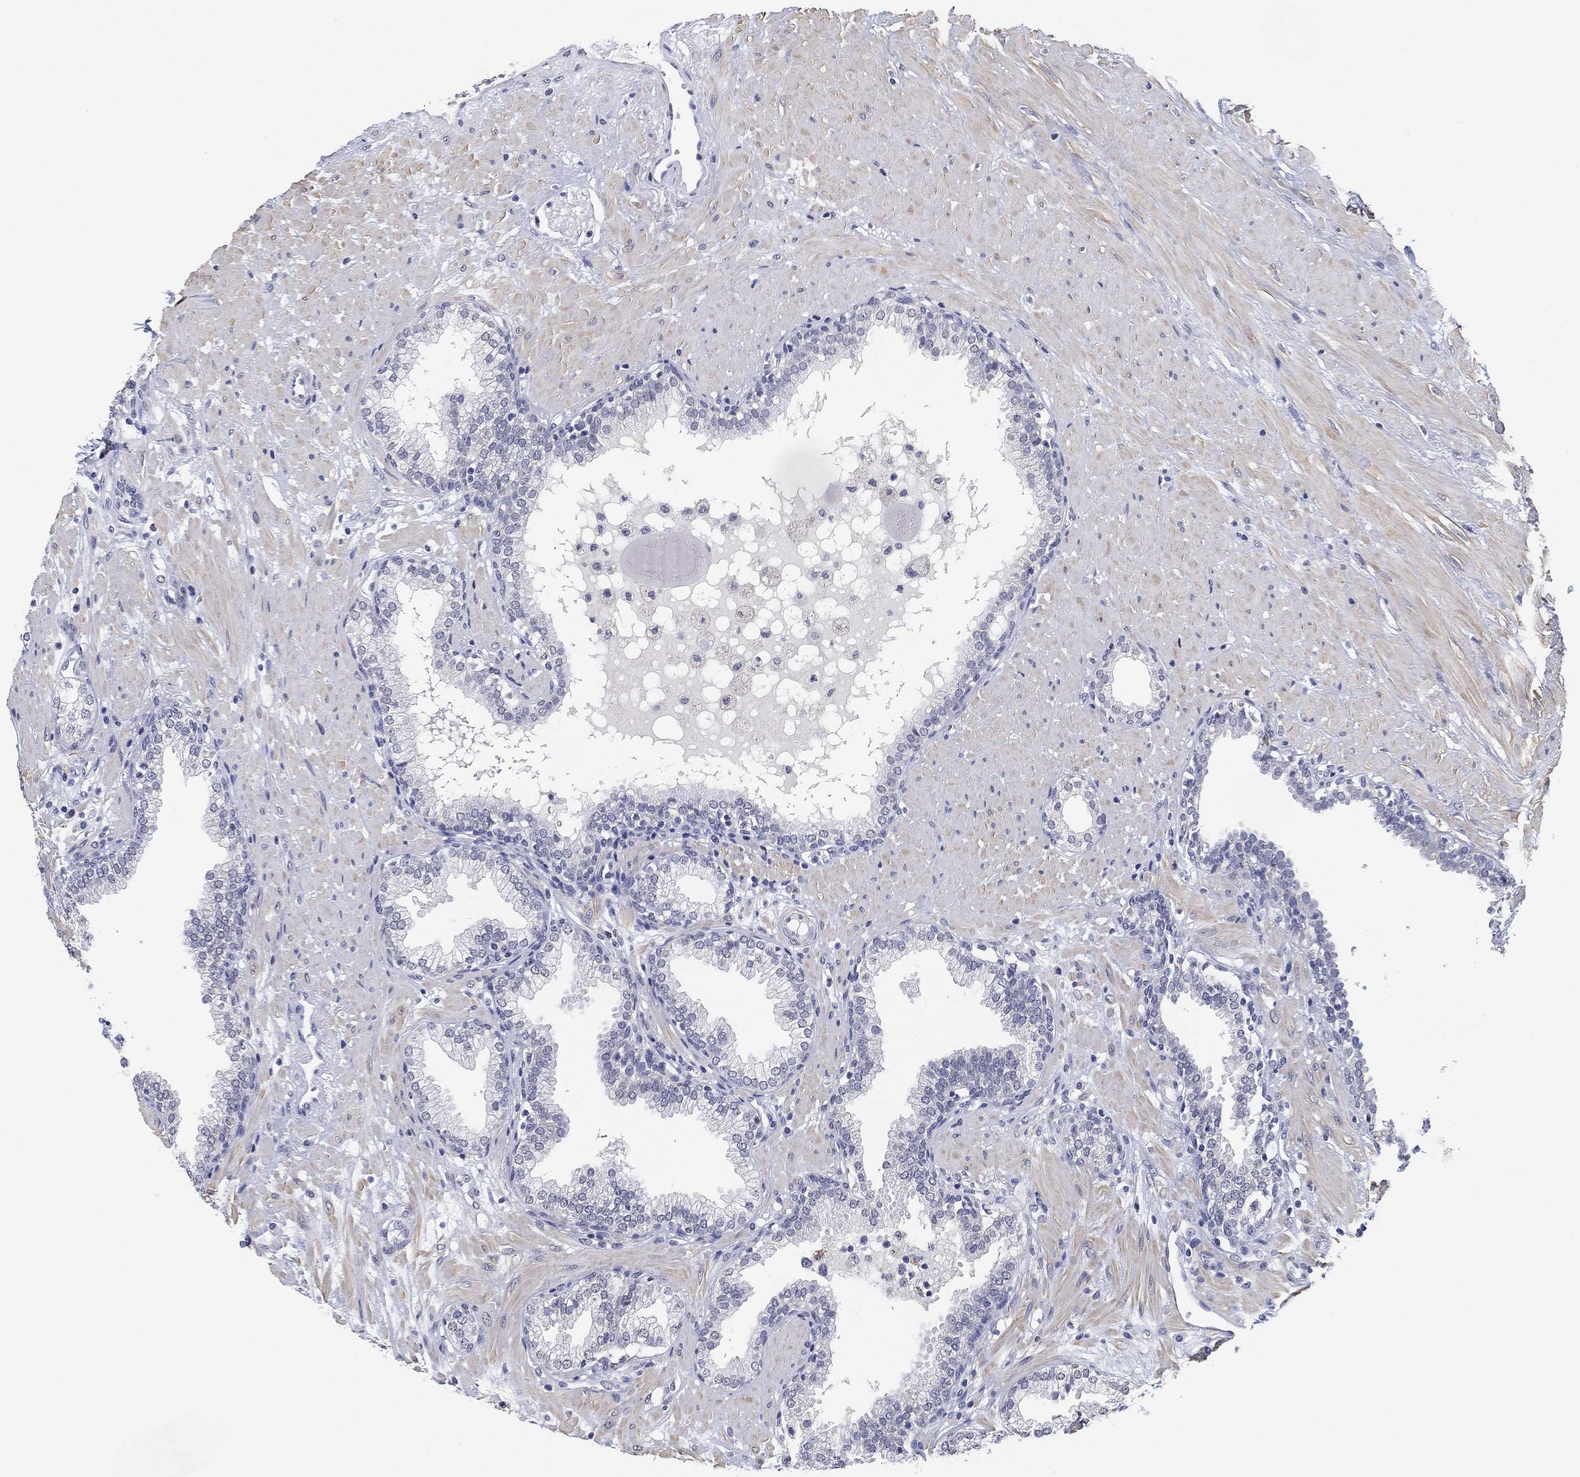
{"staining": {"intensity": "negative", "quantity": "none", "location": "none"}, "tissue": "prostate", "cell_type": "Glandular cells", "image_type": "normal", "snomed": [{"axis": "morphology", "description": "Normal tissue, NOS"}, {"axis": "topography", "description": "Prostate"}], "caption": "The histopathology image exhibits no staining of glandular cells in unremarkable prostate. Nuclei are stained in blue.", "gene": "OTUB2", "patient": {"sex": "male", "age": 64}}